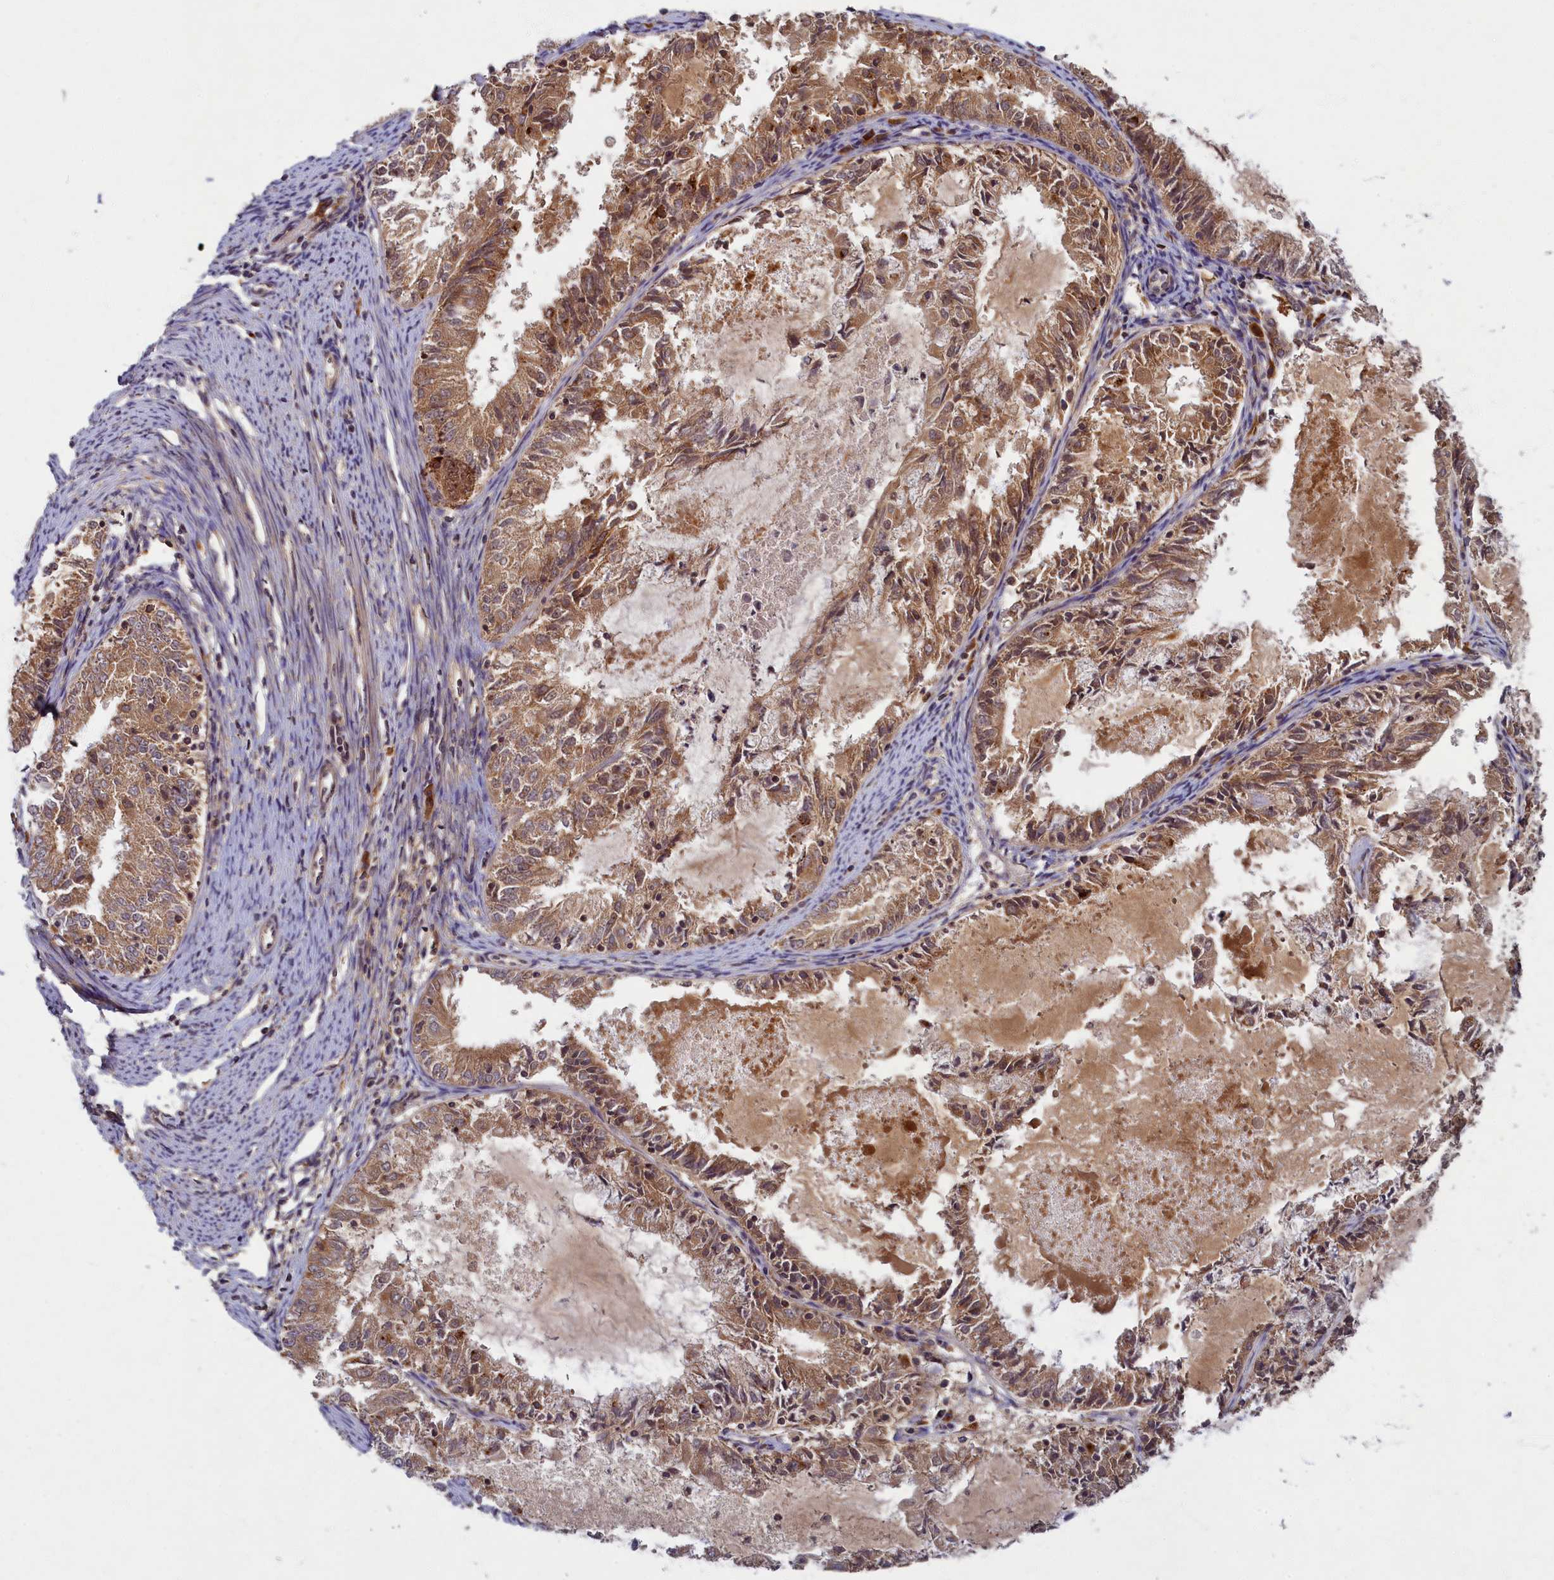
{"staining": {"intensity": "moderate", "quantity": ">75%", "location": "cytoplasmic/membranous"}, "tissue": "endometrial cancer", "cell_type": "Tumor cells", "image_type": "cancer", "snomed": [{"axis": "morphology", "description": "Adenocarcinoma, NOS"}, {"axis": "topography", "description": "Endometrium"}], "caption": "Moderate cytoplasmic/membranous staining is identified in about >75% of tumor cells in adenocarcinoma (endometrial).", "gene": "BICD1", "patient": {"sex": "female", "age": 57}}